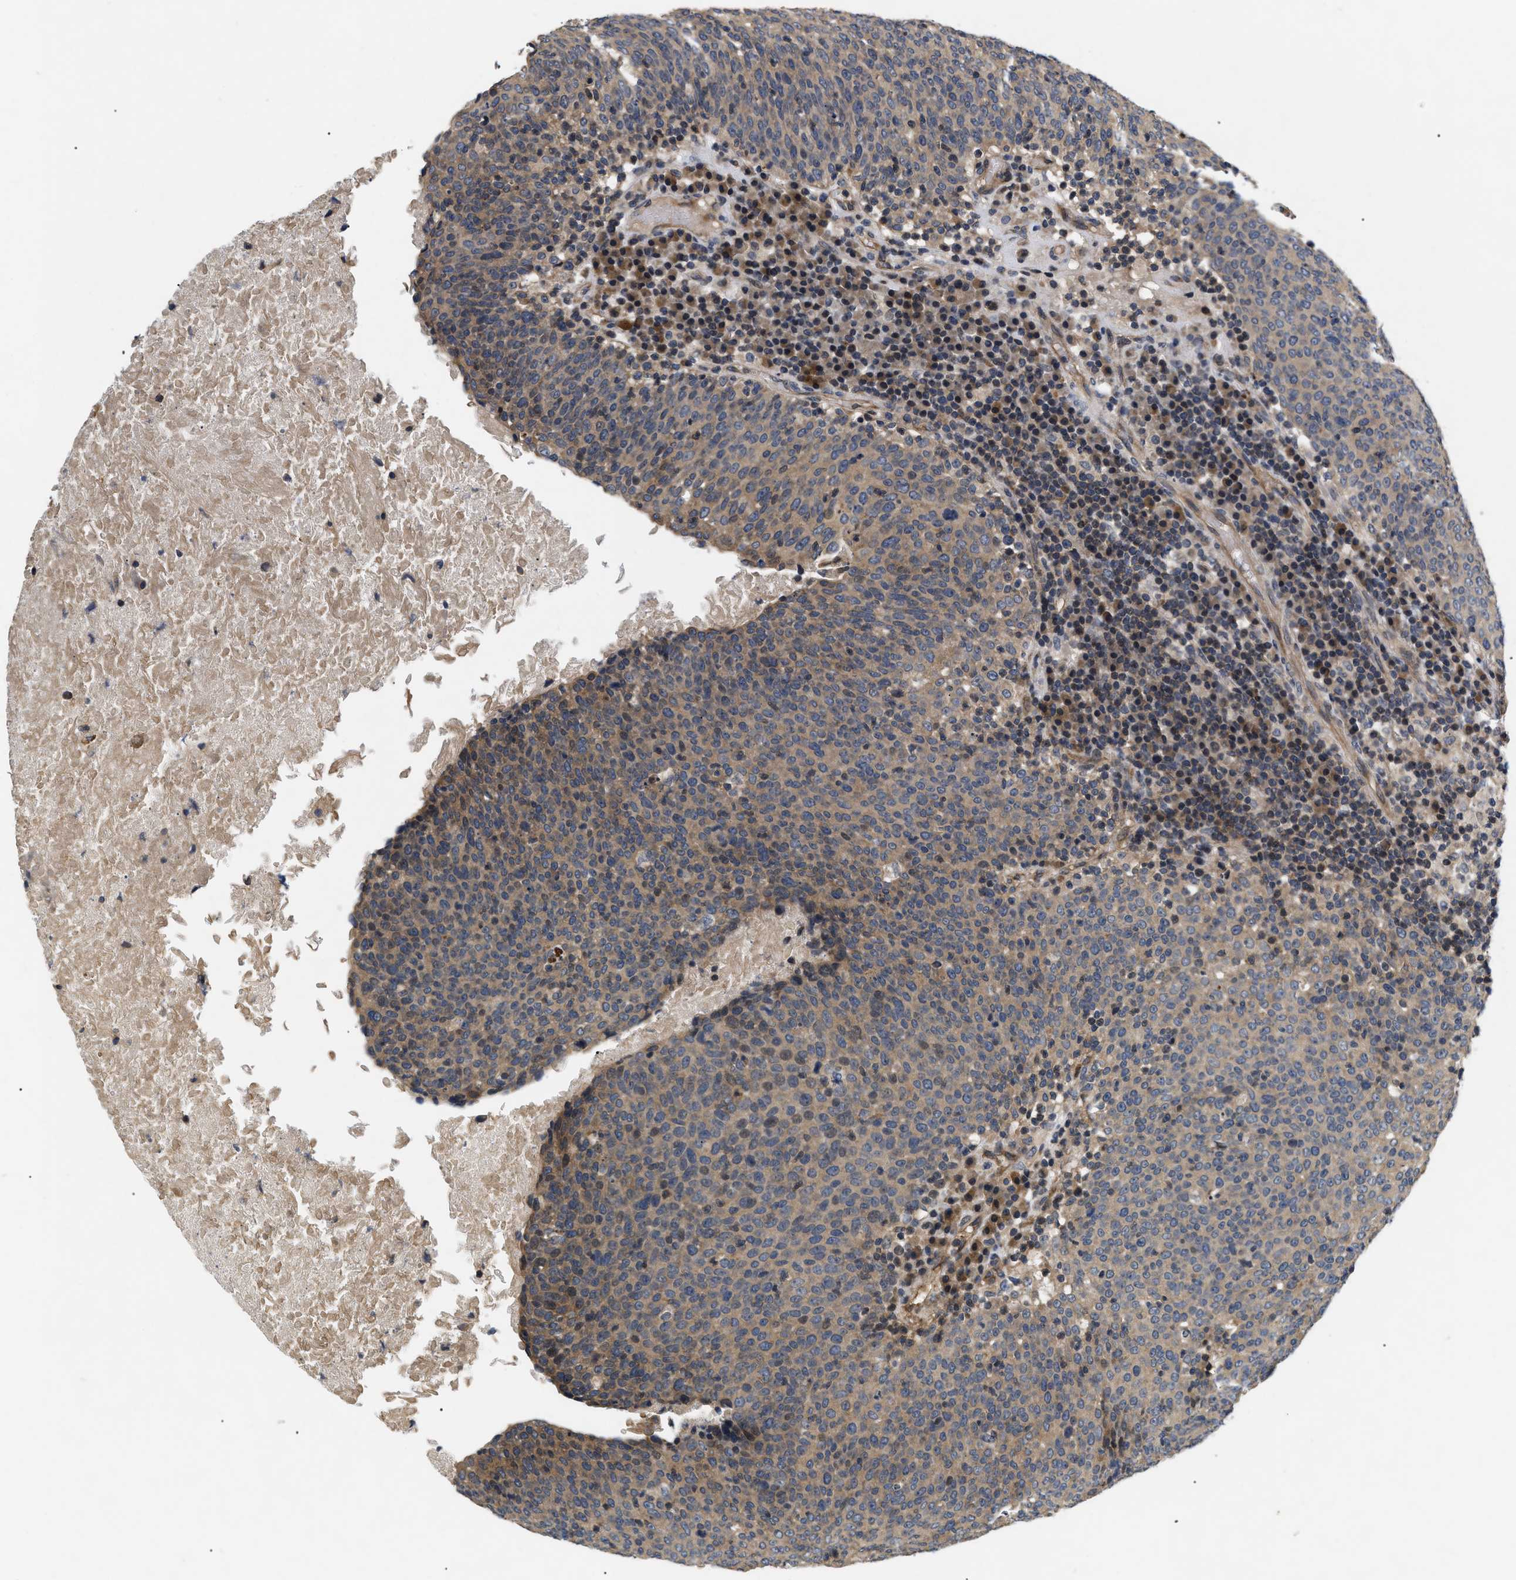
{"staining": {"intensity": "moderate", "quantity": ">75%", "location": "cytoplasmic/membranous"}, "tissue": "head and neck cancer", "cell_type": "Tumor cells", "image_type": "cancer", "snomed": [{"axis": "morphology", "description": "Squamous cell carcinoma, NOS"}, {"axis": "morphology", "description": "Squamous cell carcinoma, metastatic, NOS"}, {"axis": "topography", "description": "Lymph node"}, {"axis": "topography", "description": "Head-Neck"}], "caption": "Immunohistochemistry (IHC) photomicrograph of head and neck metastatic squamous cell carcinoma stained for a protein (brown), which displays medium levels of moderate cytoplasmic/membranous staining in about >75% of tumor cells.", "gene": "HMGCR", "patient": {"sex": "male", "age": 62}}